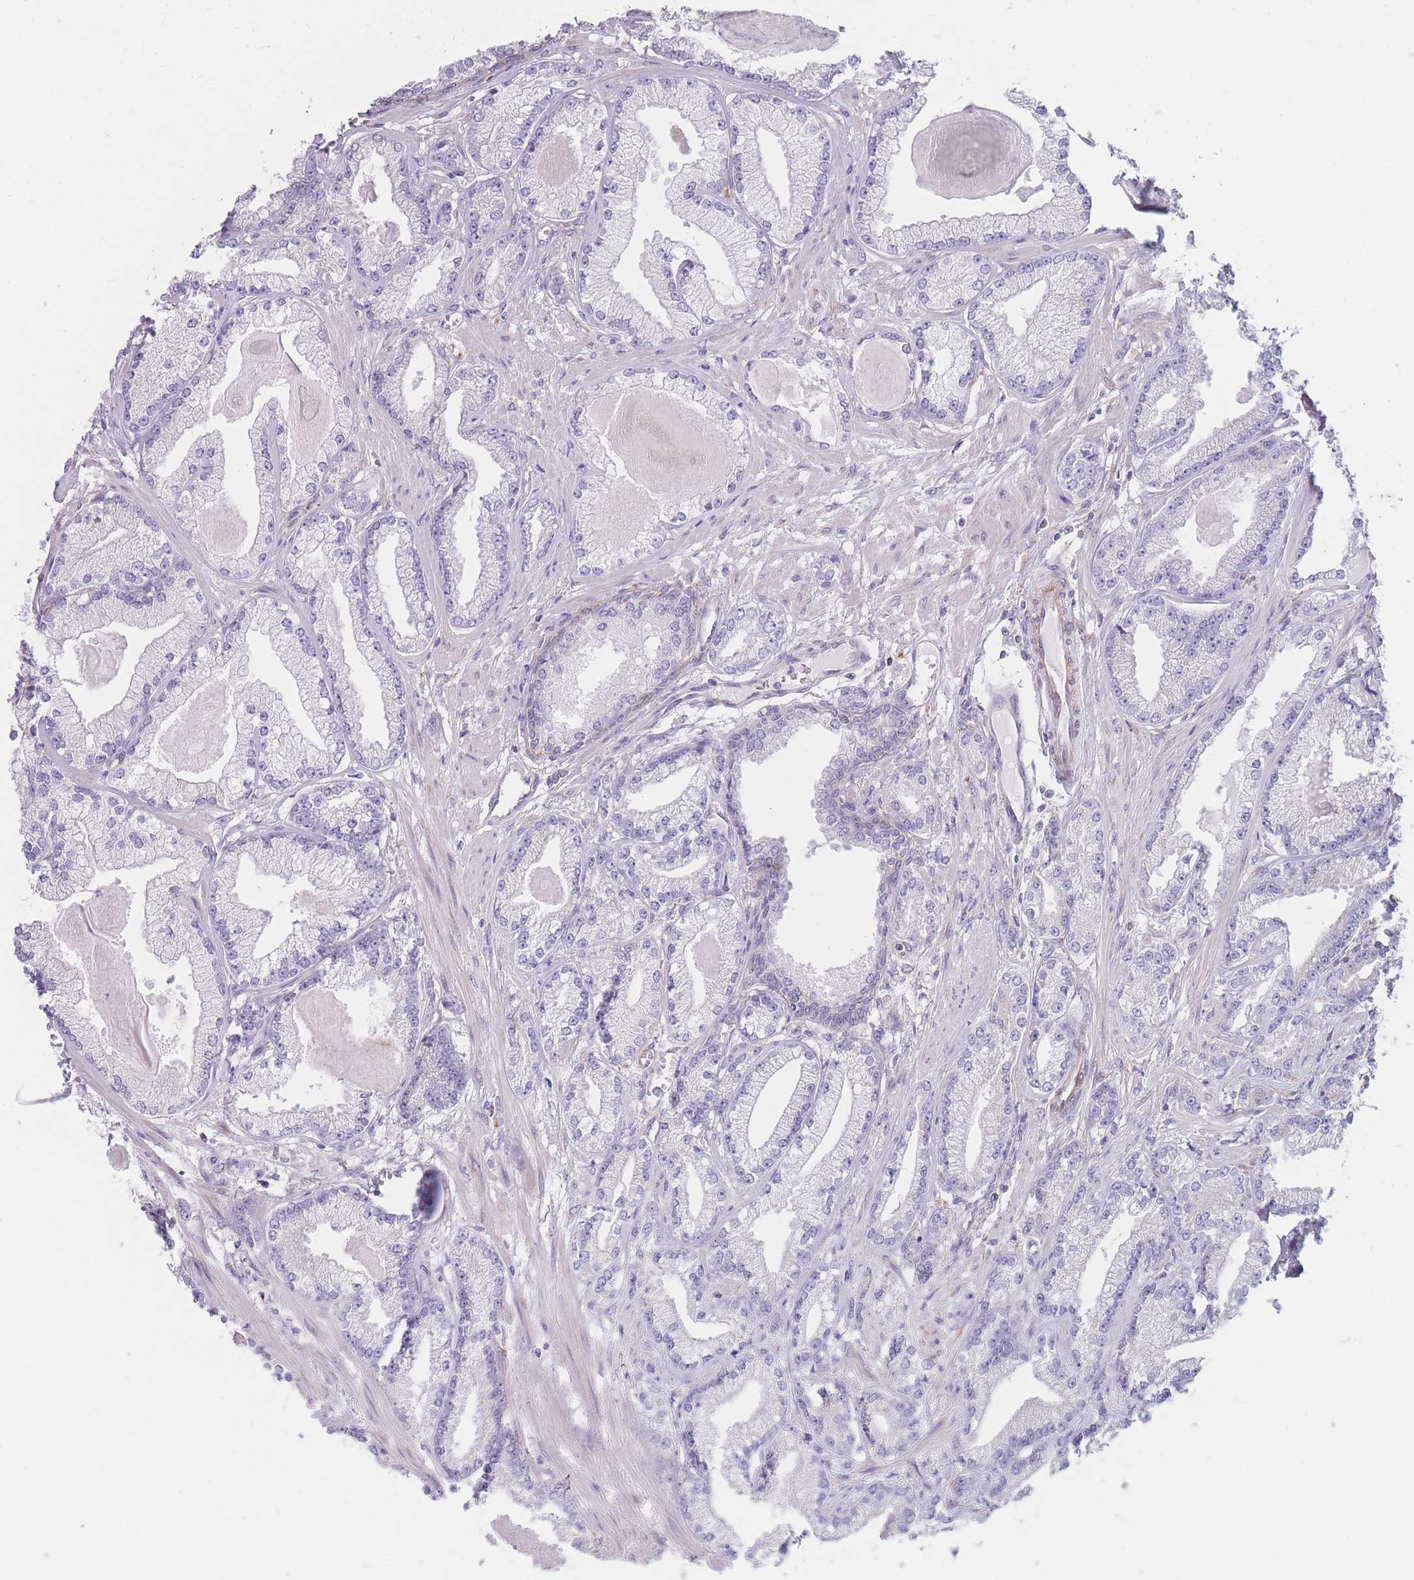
{"staining": {"intensity": "negative", "quantity": "none", "location": "none"}, "tissue": "prostate cancer", "cell_type": "Tumor cells", "image_type": "cancer", "snomed": [{"axis": "morphology", "description": "Adenocarcinoma, Low grade"}, {"axis": "topography", "description": "Prostate"}], "caption": "This histopathology image is of low-grade adenocarcinoma (prostate) stained with IHC to label a protein in brown with the nuclei are counter-stained blue. There is no staining in tumor cells.", "gene": "AK9", "patient": {"sex": "male", "age": 64}}